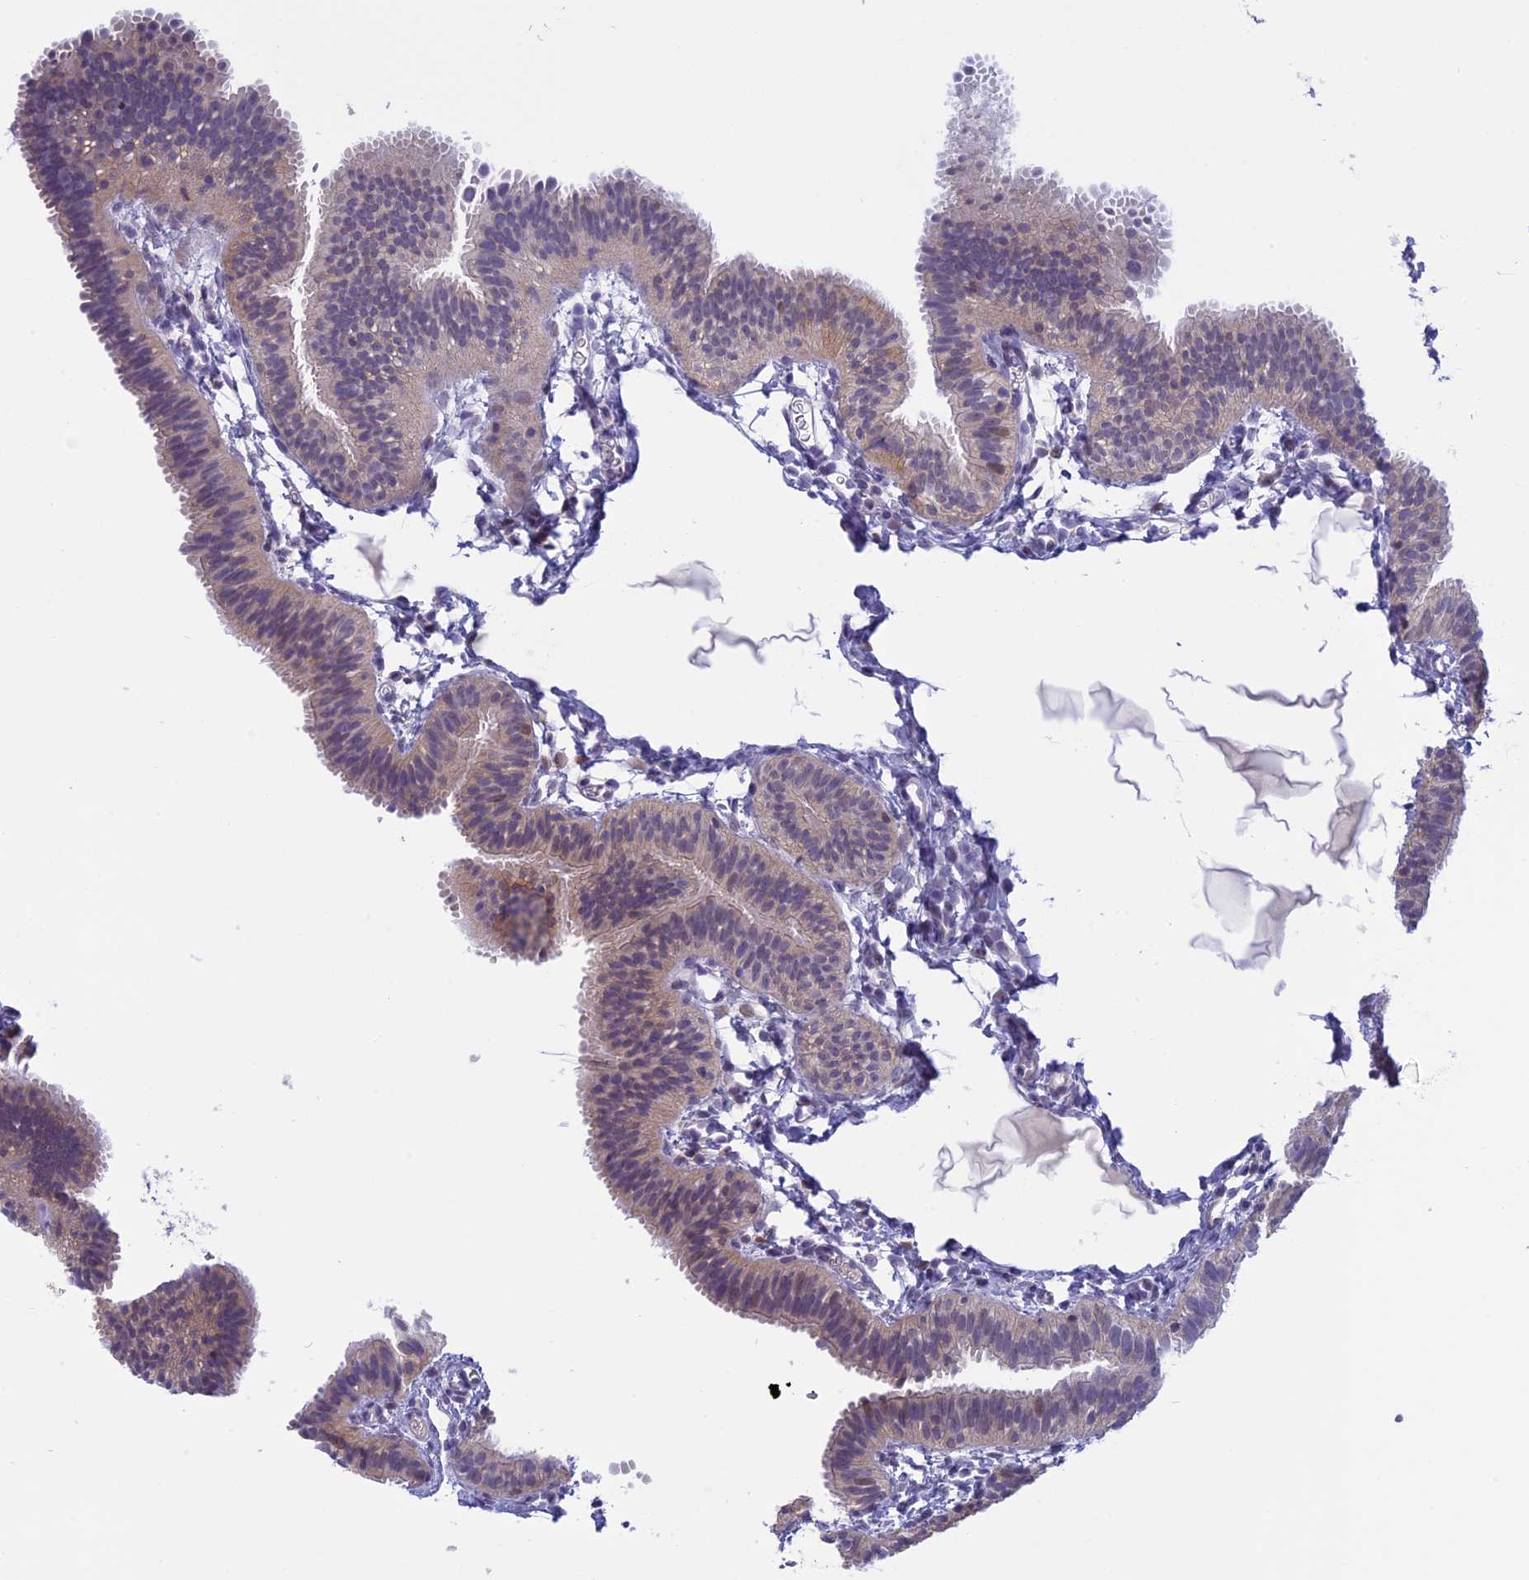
{"staining": {"intensity": "weak", "quantity": "<25%", "location": "cytoplasmic/membranous,nuclear"}, "tissue": "fallopian tube", "cell_type": "Glandular cells", "image_type": "normal", "snomed": [{"axis": "morphology", "description": "Normal tissue, NOS"}, {"axis": "topography", "description": "Fallopian tube"}], "caption": "The image demonstrates no staining of glandular cells in unremarkable fallopian tube.", "gene": "CORO2A", "patient": {"sex": "female", "age": 35}}